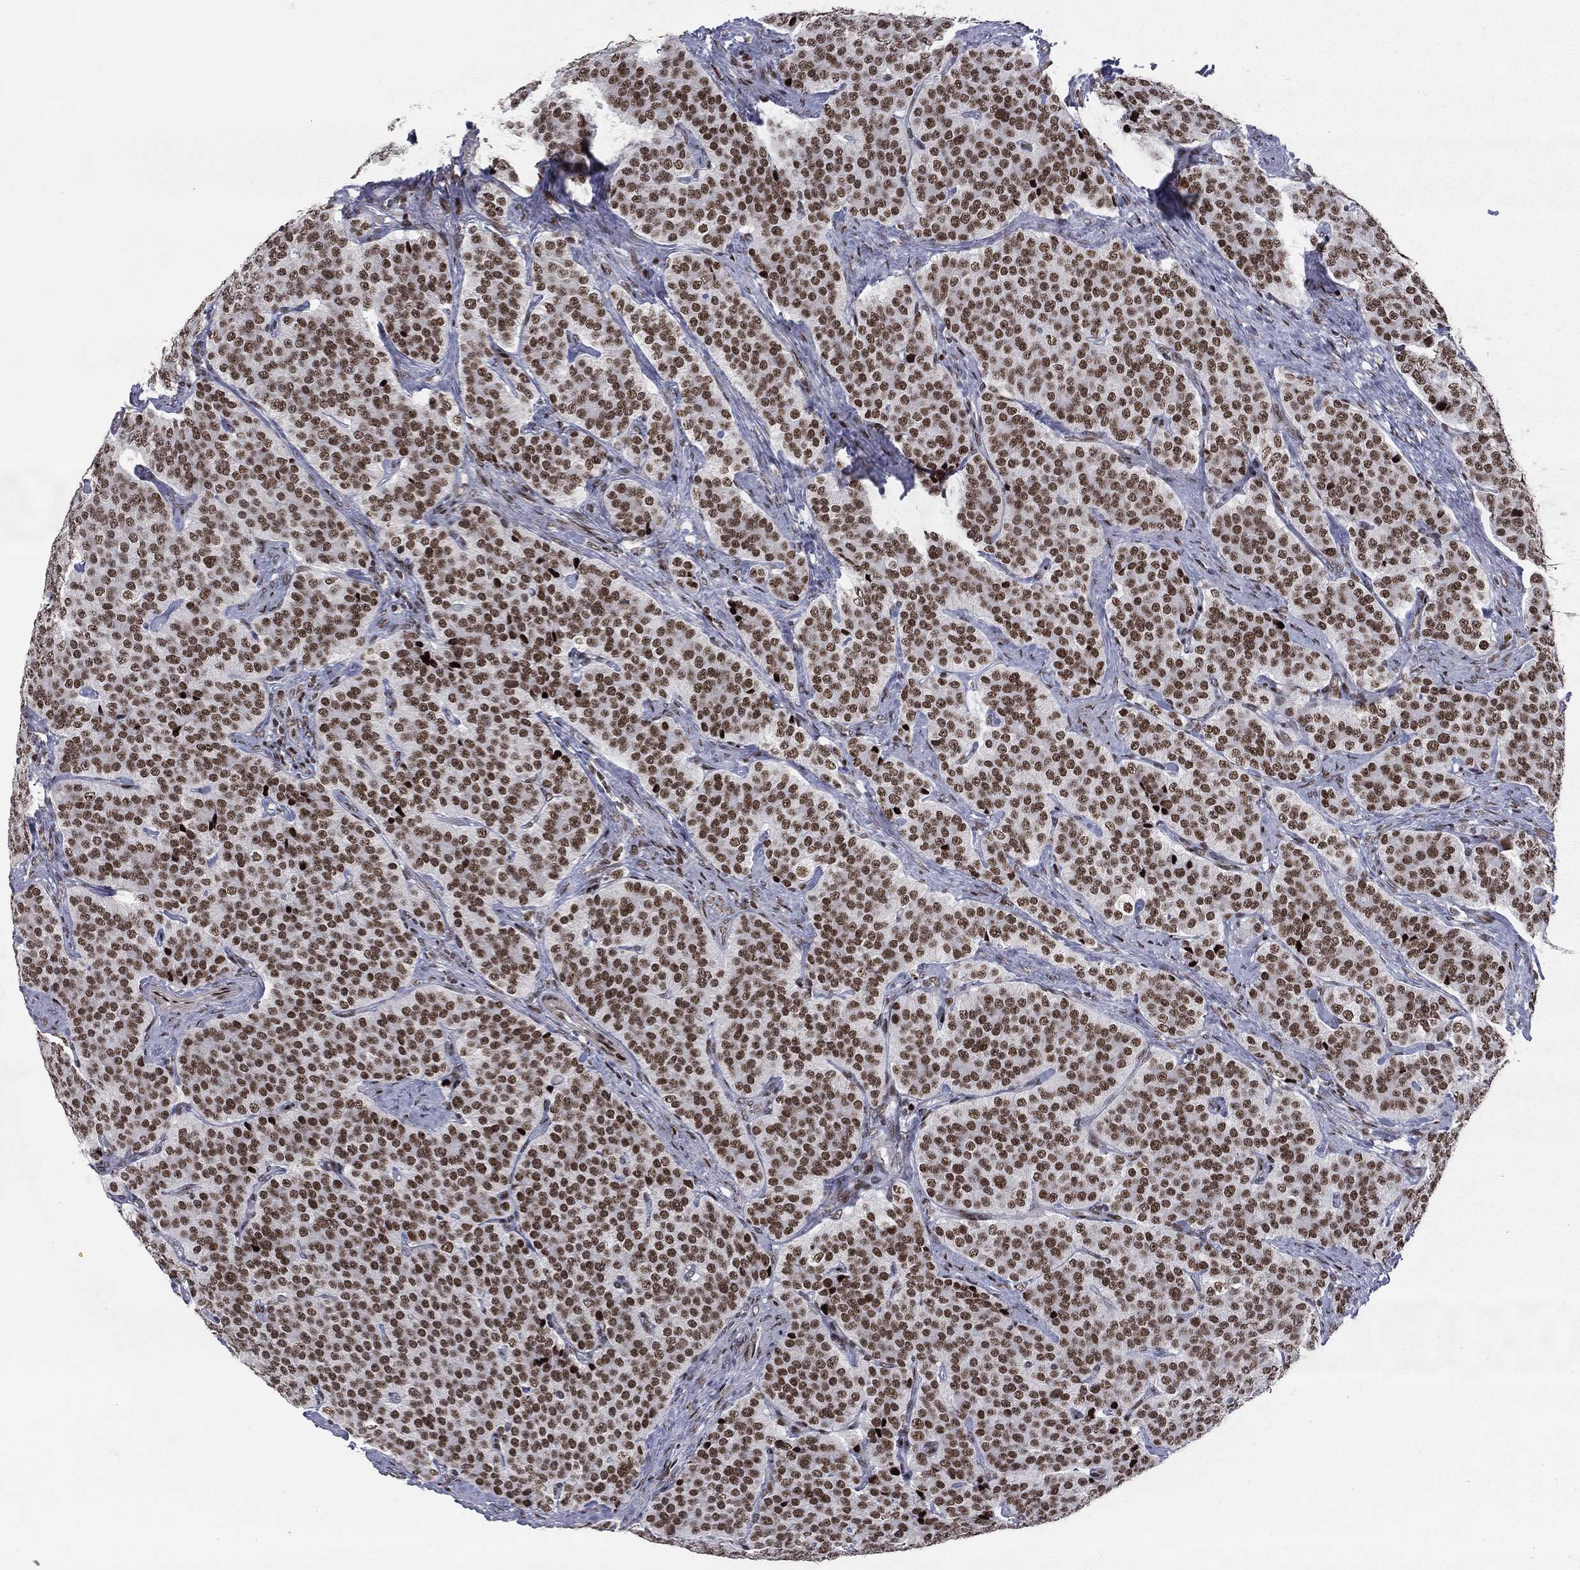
{"staining": {"intensity": "strong", "quantity": ">75%", "location": "nuclear"}, "tissue": "carcinoid", "cell_type": "Tumor cells", "image_type": "cancer", "snomed": [{"axis": "morphology", "description": "Carcinoid, malignant, NOS"}, {"axis": "topography", "description": "Small intestine"}], "caption": "Carcinoid stained with a protein marker shows strong staining in tumor cells.", "gene": "RTF1", "patient": {"sex": "female", "age": 58}}